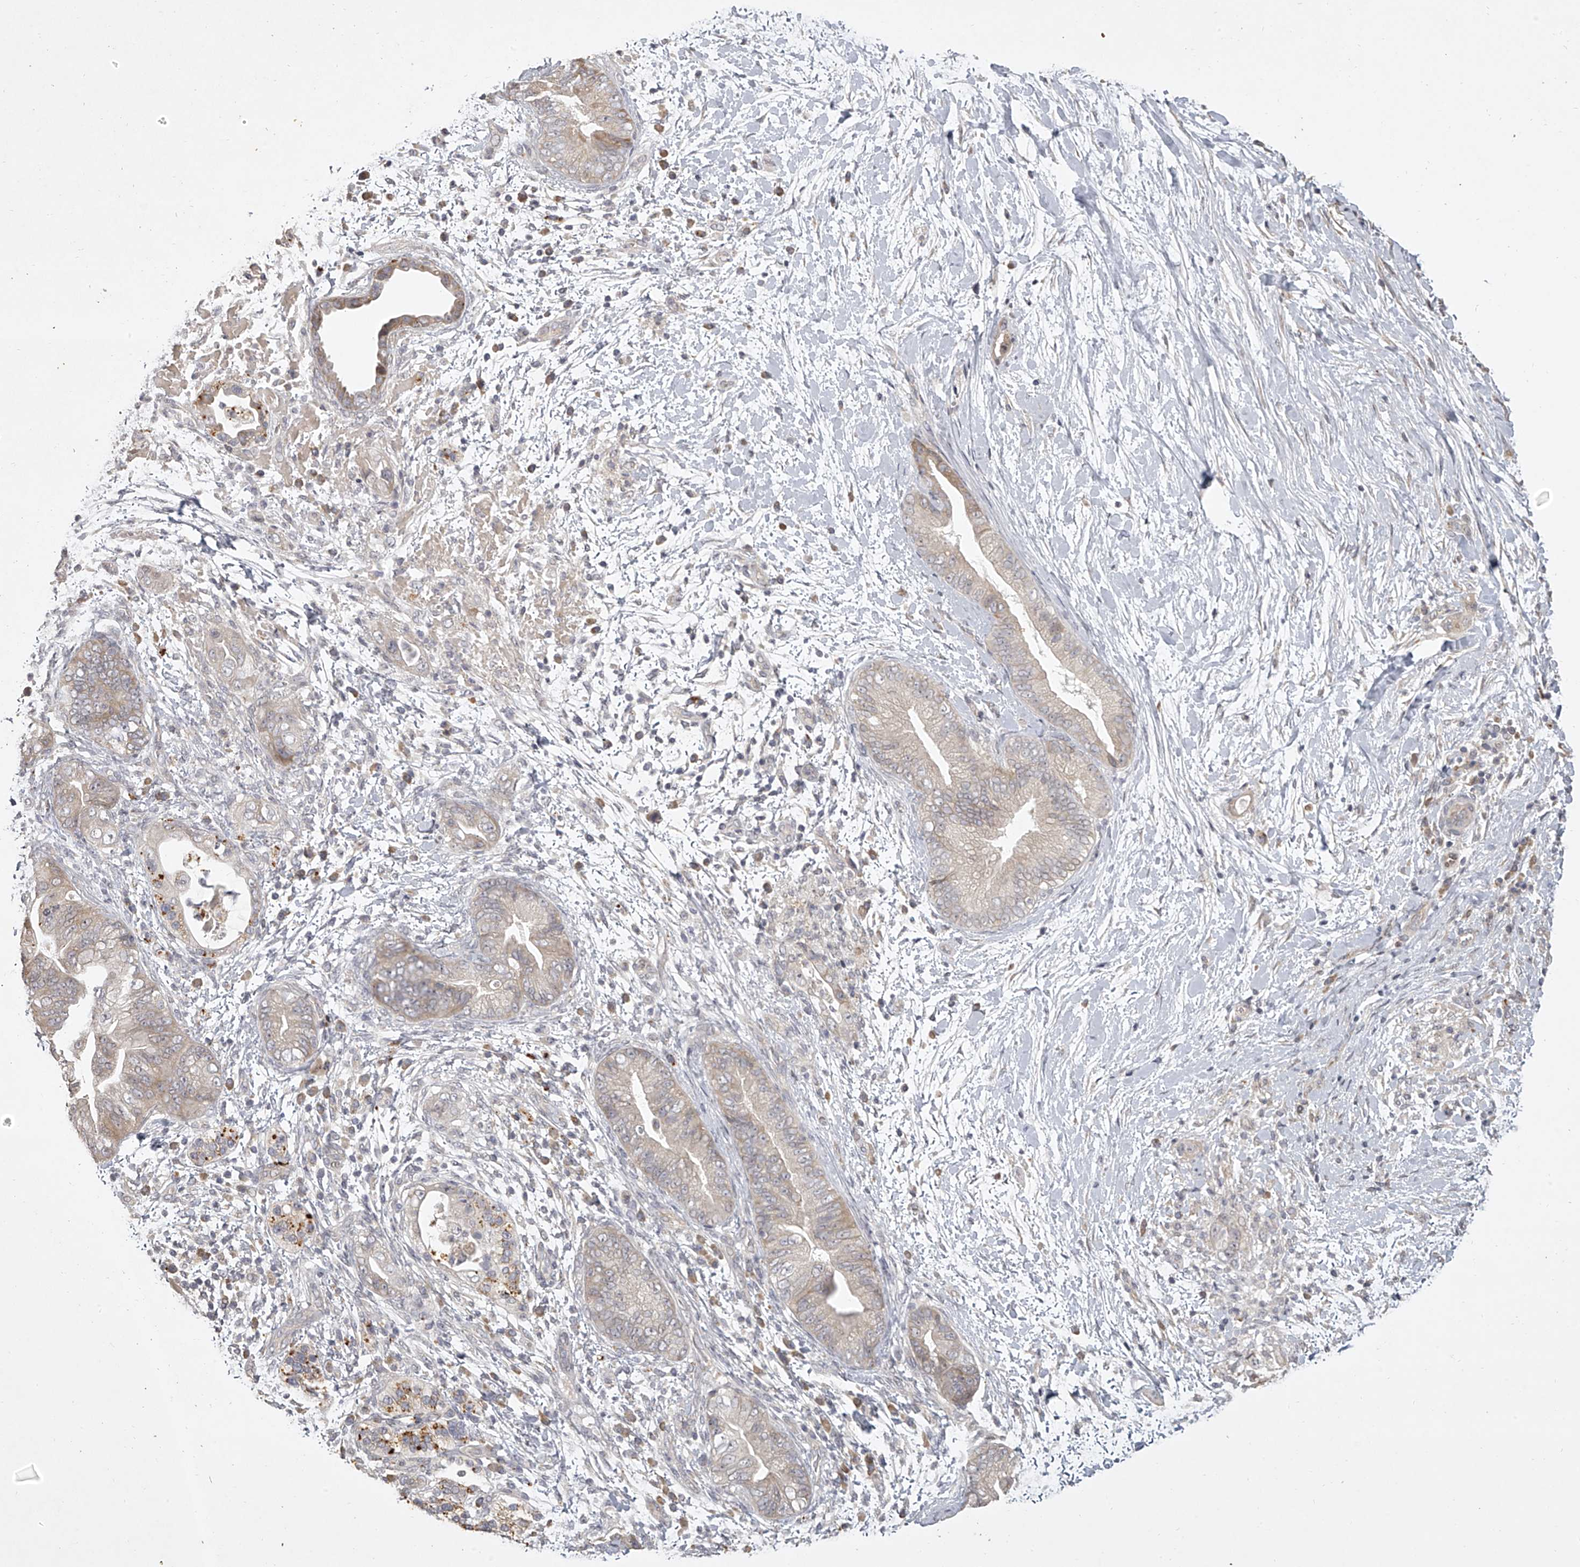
{"staining": {"intensity": "weak", "quantity": "<25%", "location": "cytoplasmic/membranous"}, "tissue": "pancreatic cancer", "cell_type": "Tumor cells", "image_type": "cancer", "snomed": [{"axis": "morphology", "description": "Adenocarcinoma, NOS"}, {"axis": "topography", "description": "Pancreas"}], "caption": "Immunohistochemistry micrograph of neoplastic tissue: pancreatic cancer (adenocarcinoma) stained with DAB (3,3'-diaminobenzidine) exhibits no significant protein expression in tumor cells.", "gene": "DOCK9", "patient": {"sex": "male", "age": 75}}